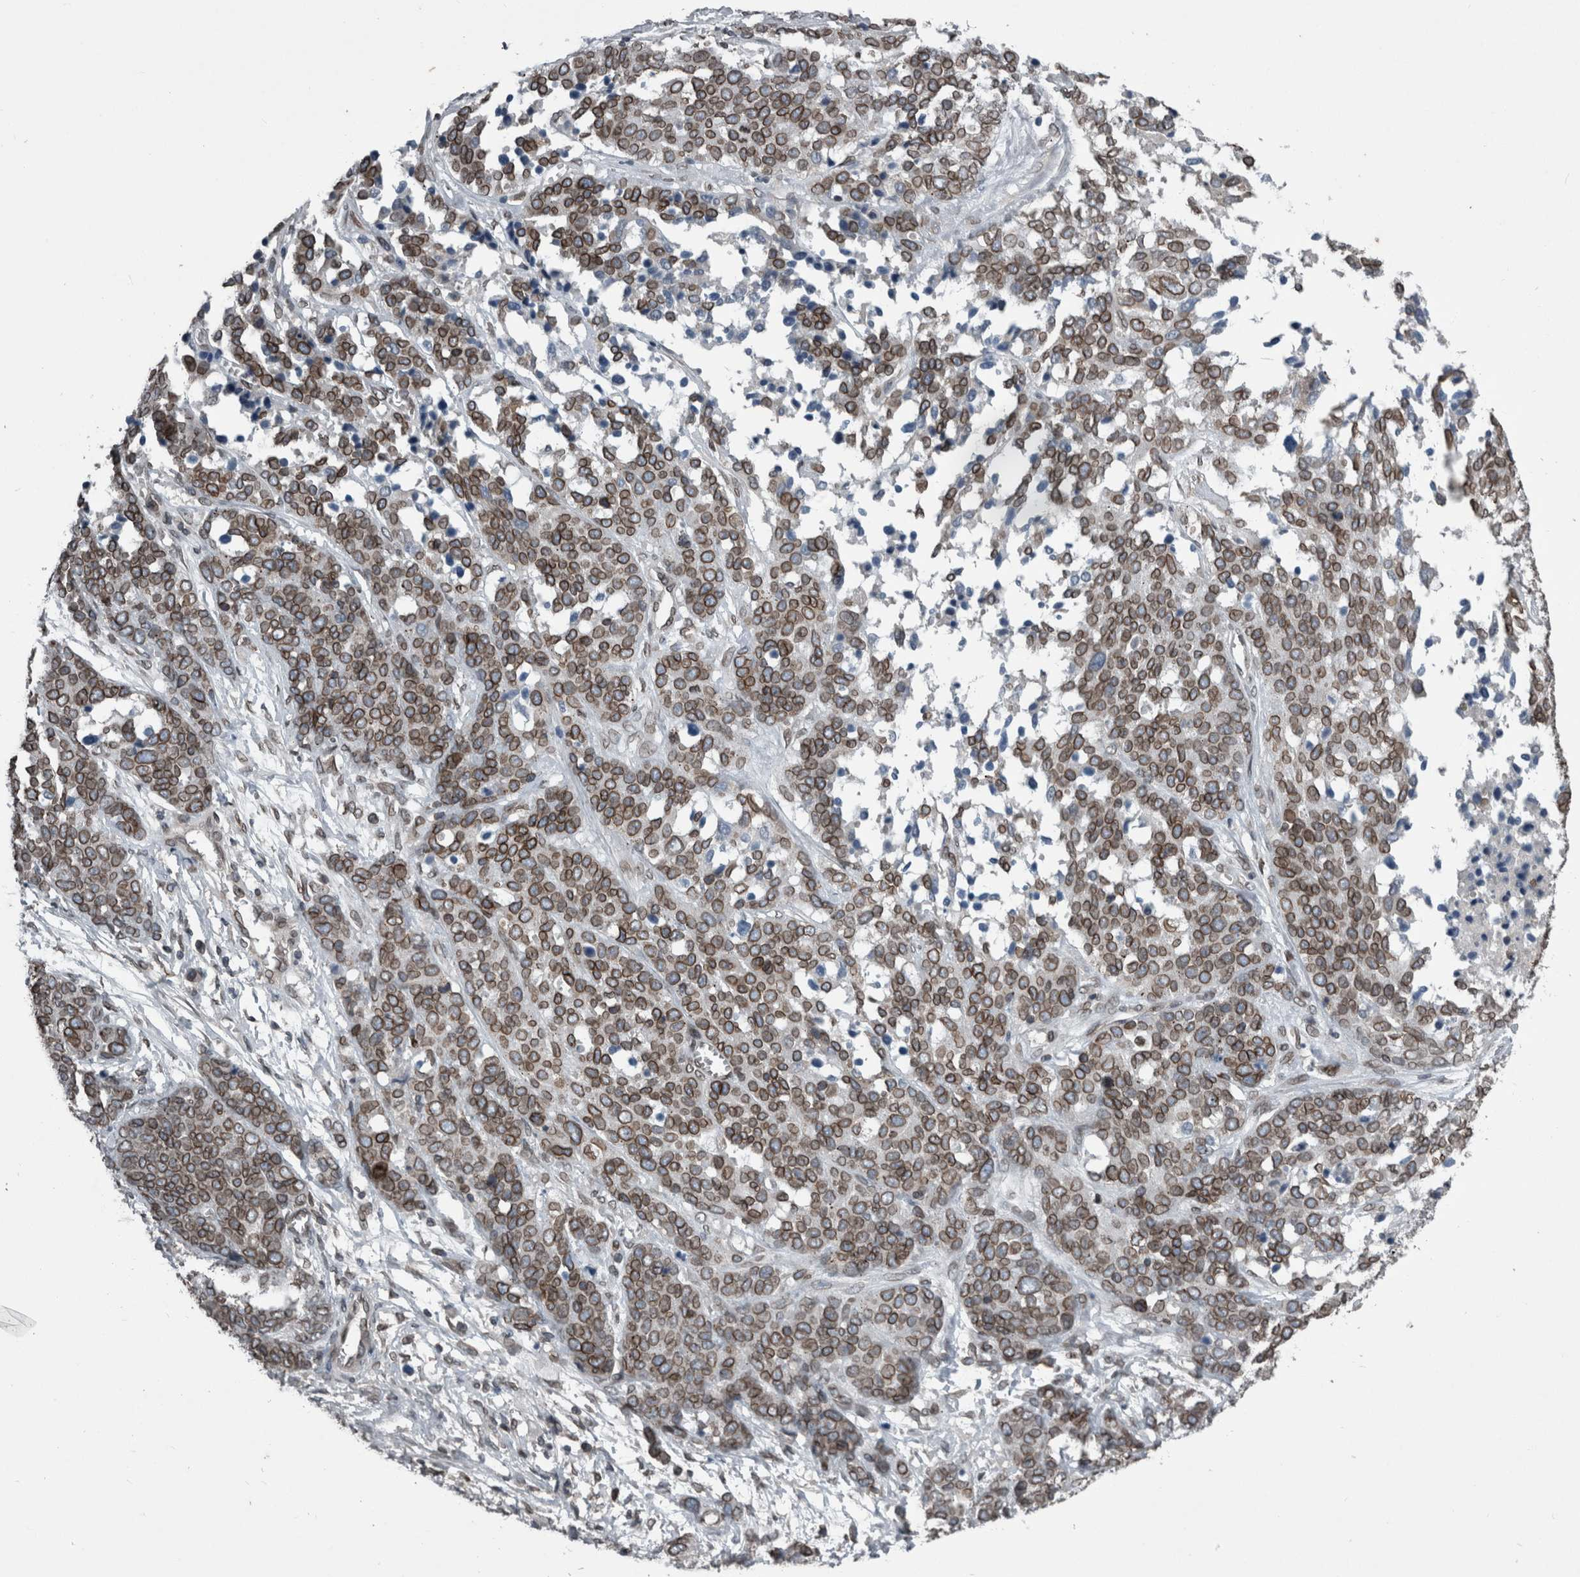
{"staining": {"intensity": "moderate", "quantity": ">75%", "location": "cytoplasmic/membranous,nuclear"}, "tissue": "ovarian cancer", "cell_type": "Tumor cells", "image_type": "cancer", "snomed": [{"axis": "morphology", "description": "Cystadenocarcinoma, serous, NOS"}, {"axis": "topography", "description": "Ovary"}], "caption": "The micrograph reveals staining of ovarian cancer, revealing moderate cytoplasmic/membranous and nuclear protein staining (brown color) within tumor cells.", "gene": "RANBP2", "patient": {"sex": "female", "age": 44}}